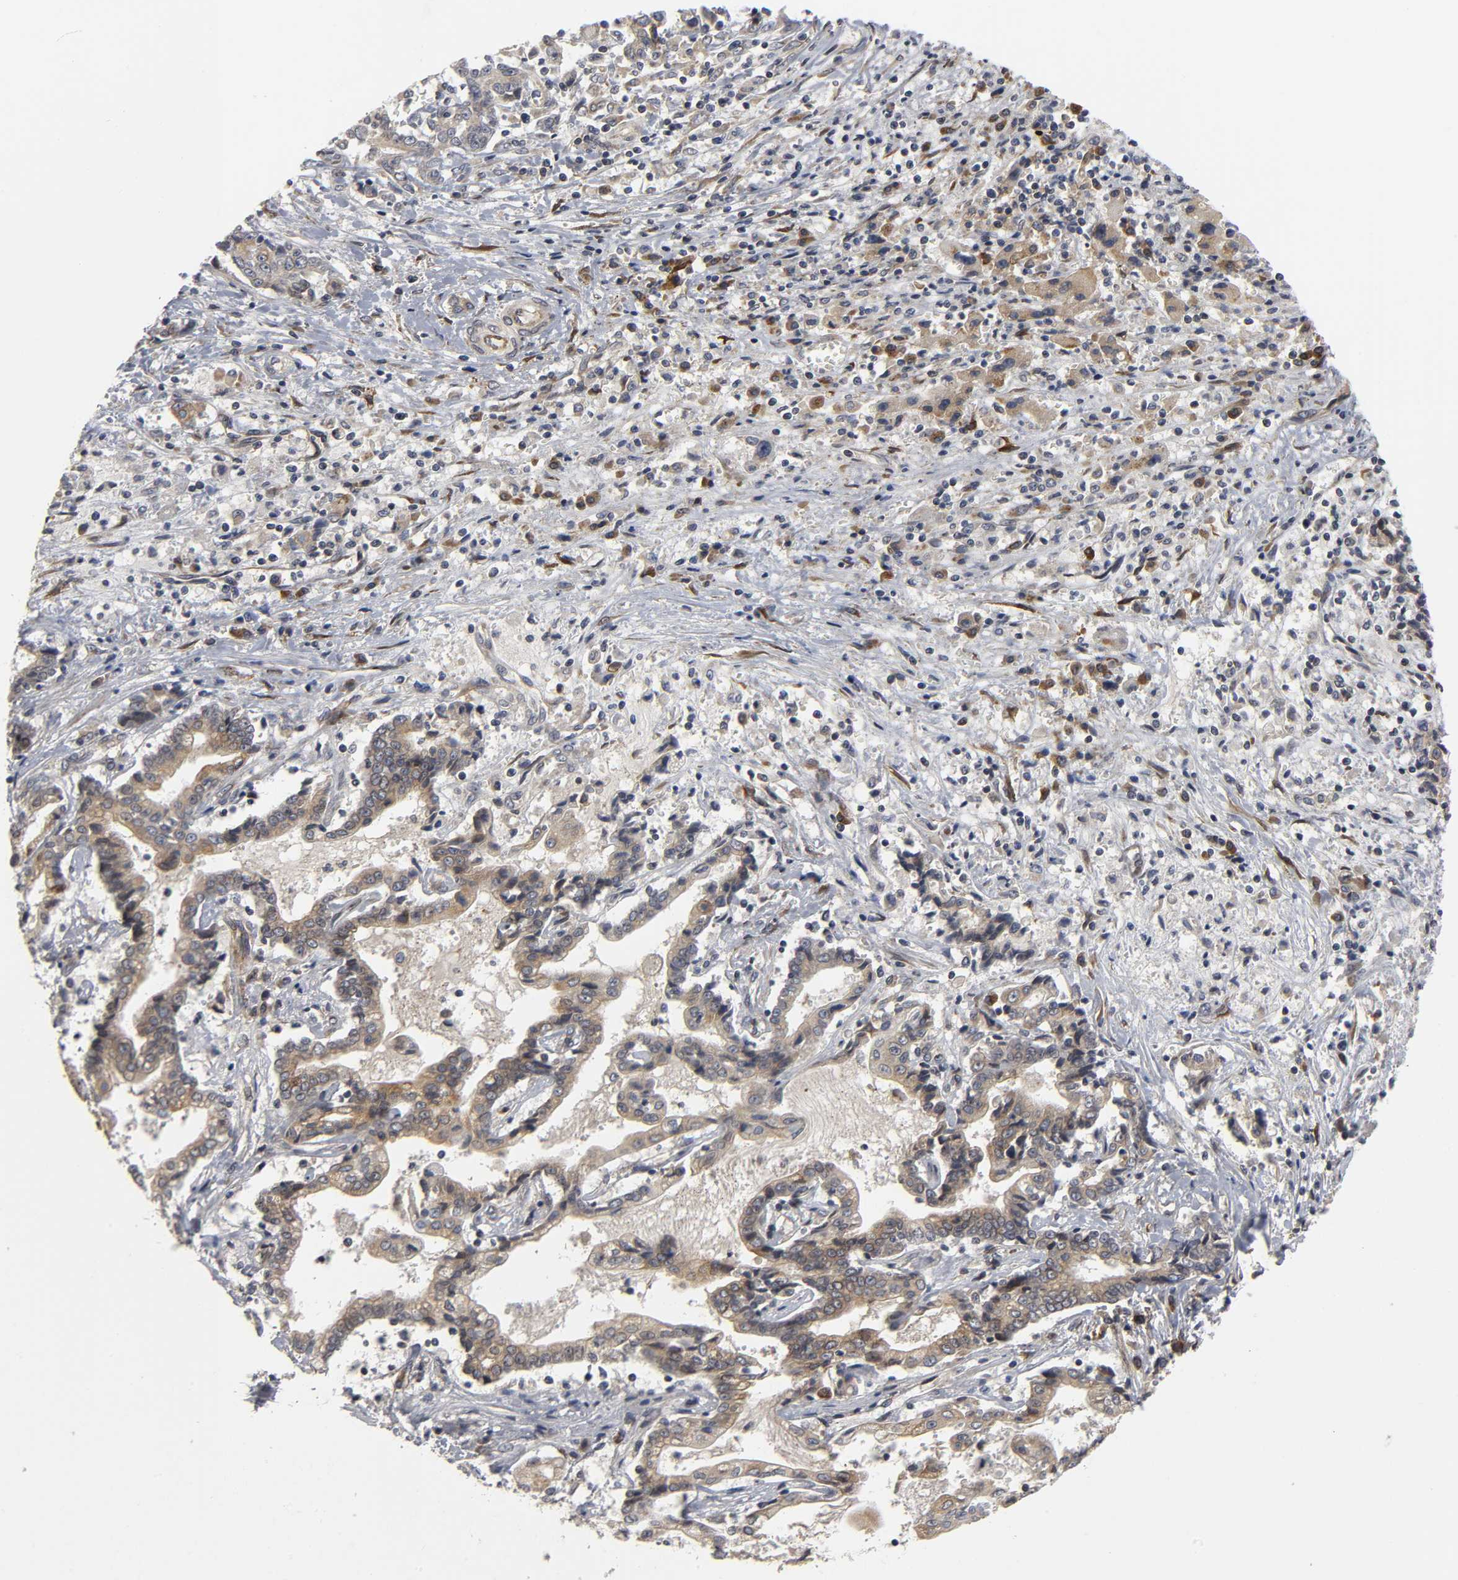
{"staining": {"intensity": "moderate", "quantity": "25%-75%", "location": "cytoplasmic/membranous"}, "tissue": "liver cancer", "cell_type": "Tumor cells", "image_type": "cancer", "snomed": [{"axis": "morphology", "description": "Cholangiocarcinoma"}, {"axis": "topography", "description": "Liver"}], "caption": "Cholangiocarcinoma (liver) was stained to show a protein in brown. There is medium levels of moderate cytoplasmic/membranous positivity in approximately 25%-75% of tumor cells.", "gene": "ASB6", "patient": {"sex": "male", "age": 57}}